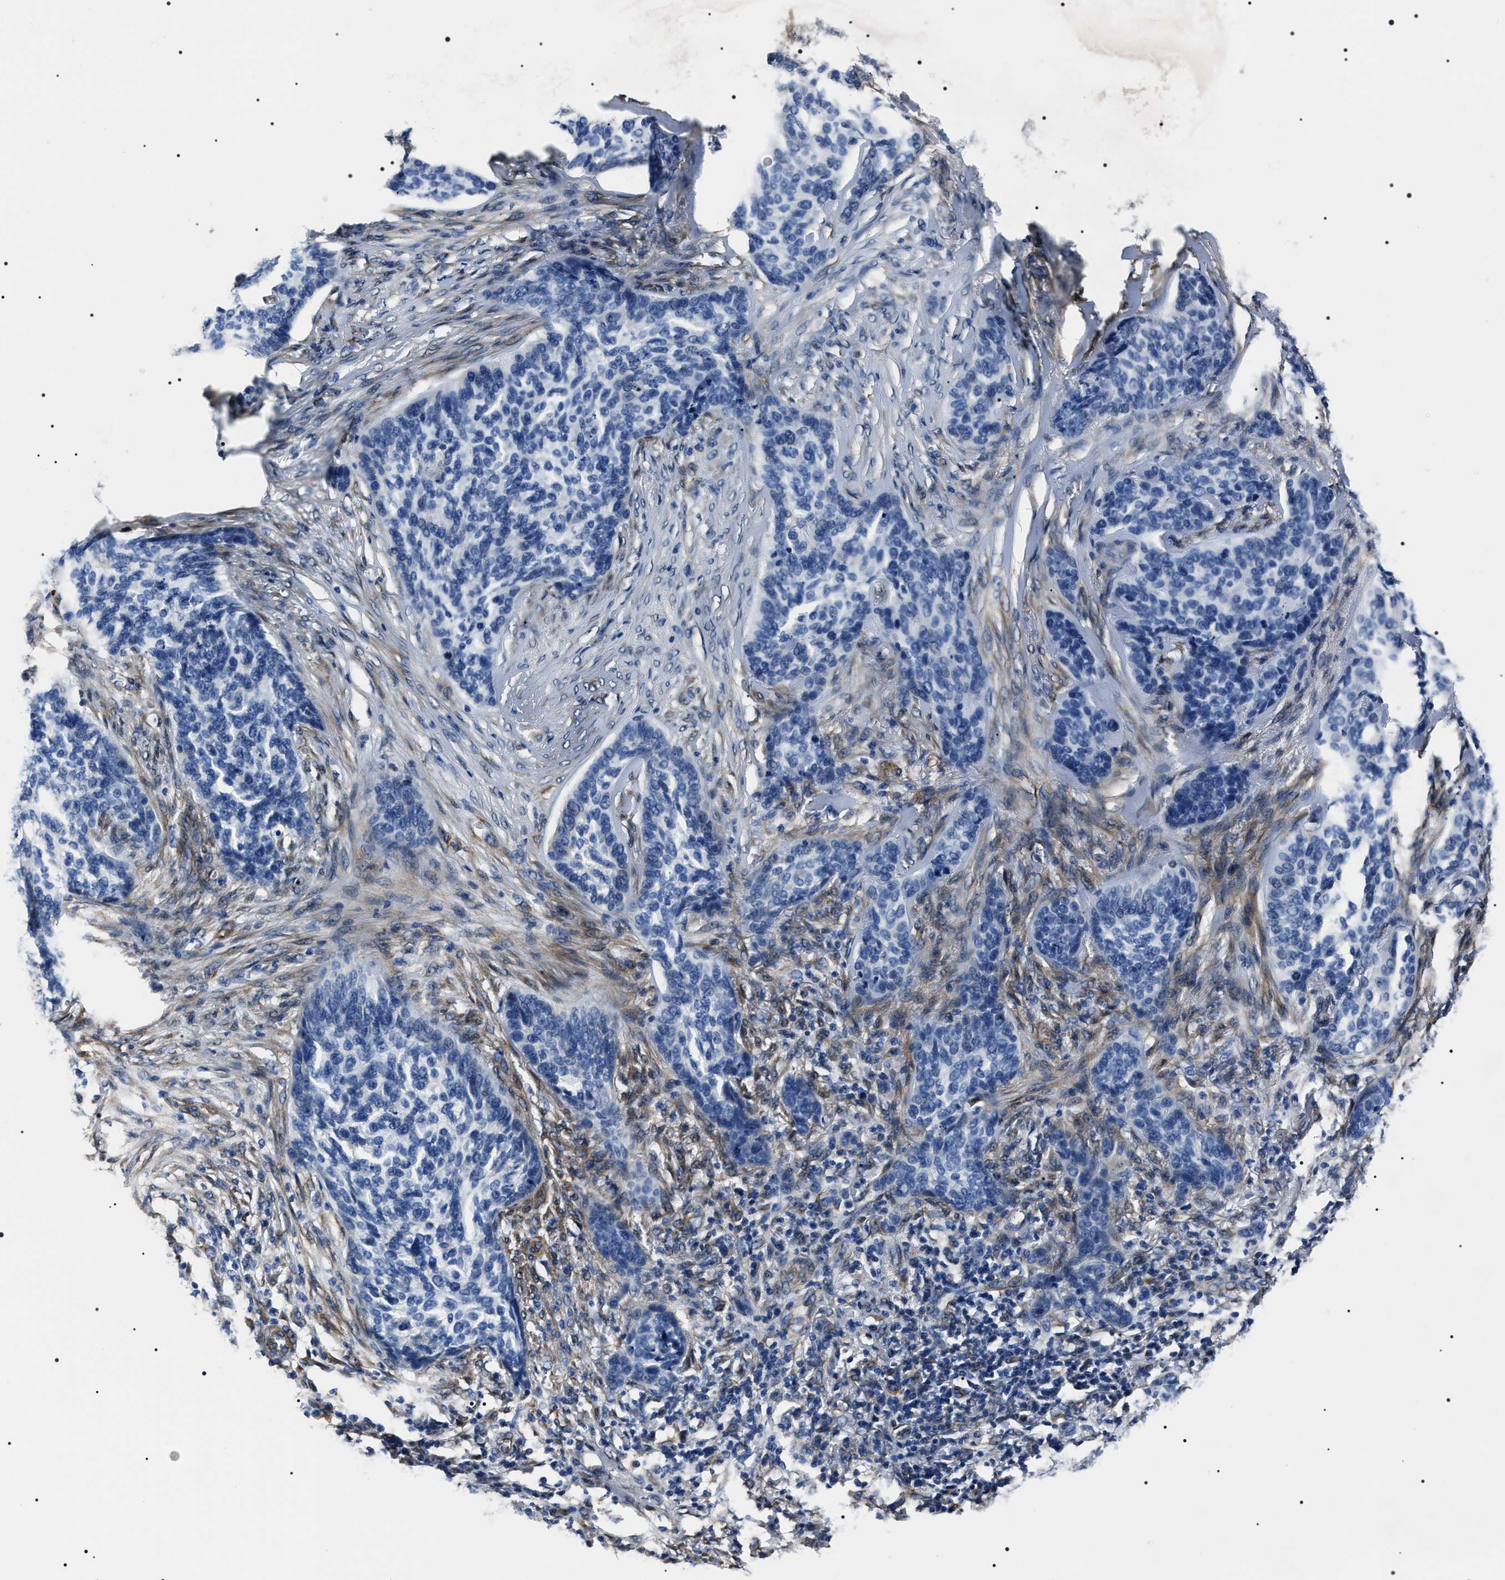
{"staining": {"intensity": "negative", "quantity": "none", "location": "none"}, "tissue": "skin cancer", "cell_type": "Tumor cells", "image_type": "cancer", "snomed": [{"axis": "morphology", "description": "Basal cell carcinoma"}, {"axis": "topography", "description": "Skin"}], "caption": "Basal cell carcinoma (skin) was stained to show a protein in brown. There is no significant positivity in tumor cells.", "gene": "BAG2", "patient": {"sex": "male", "age": 85}}